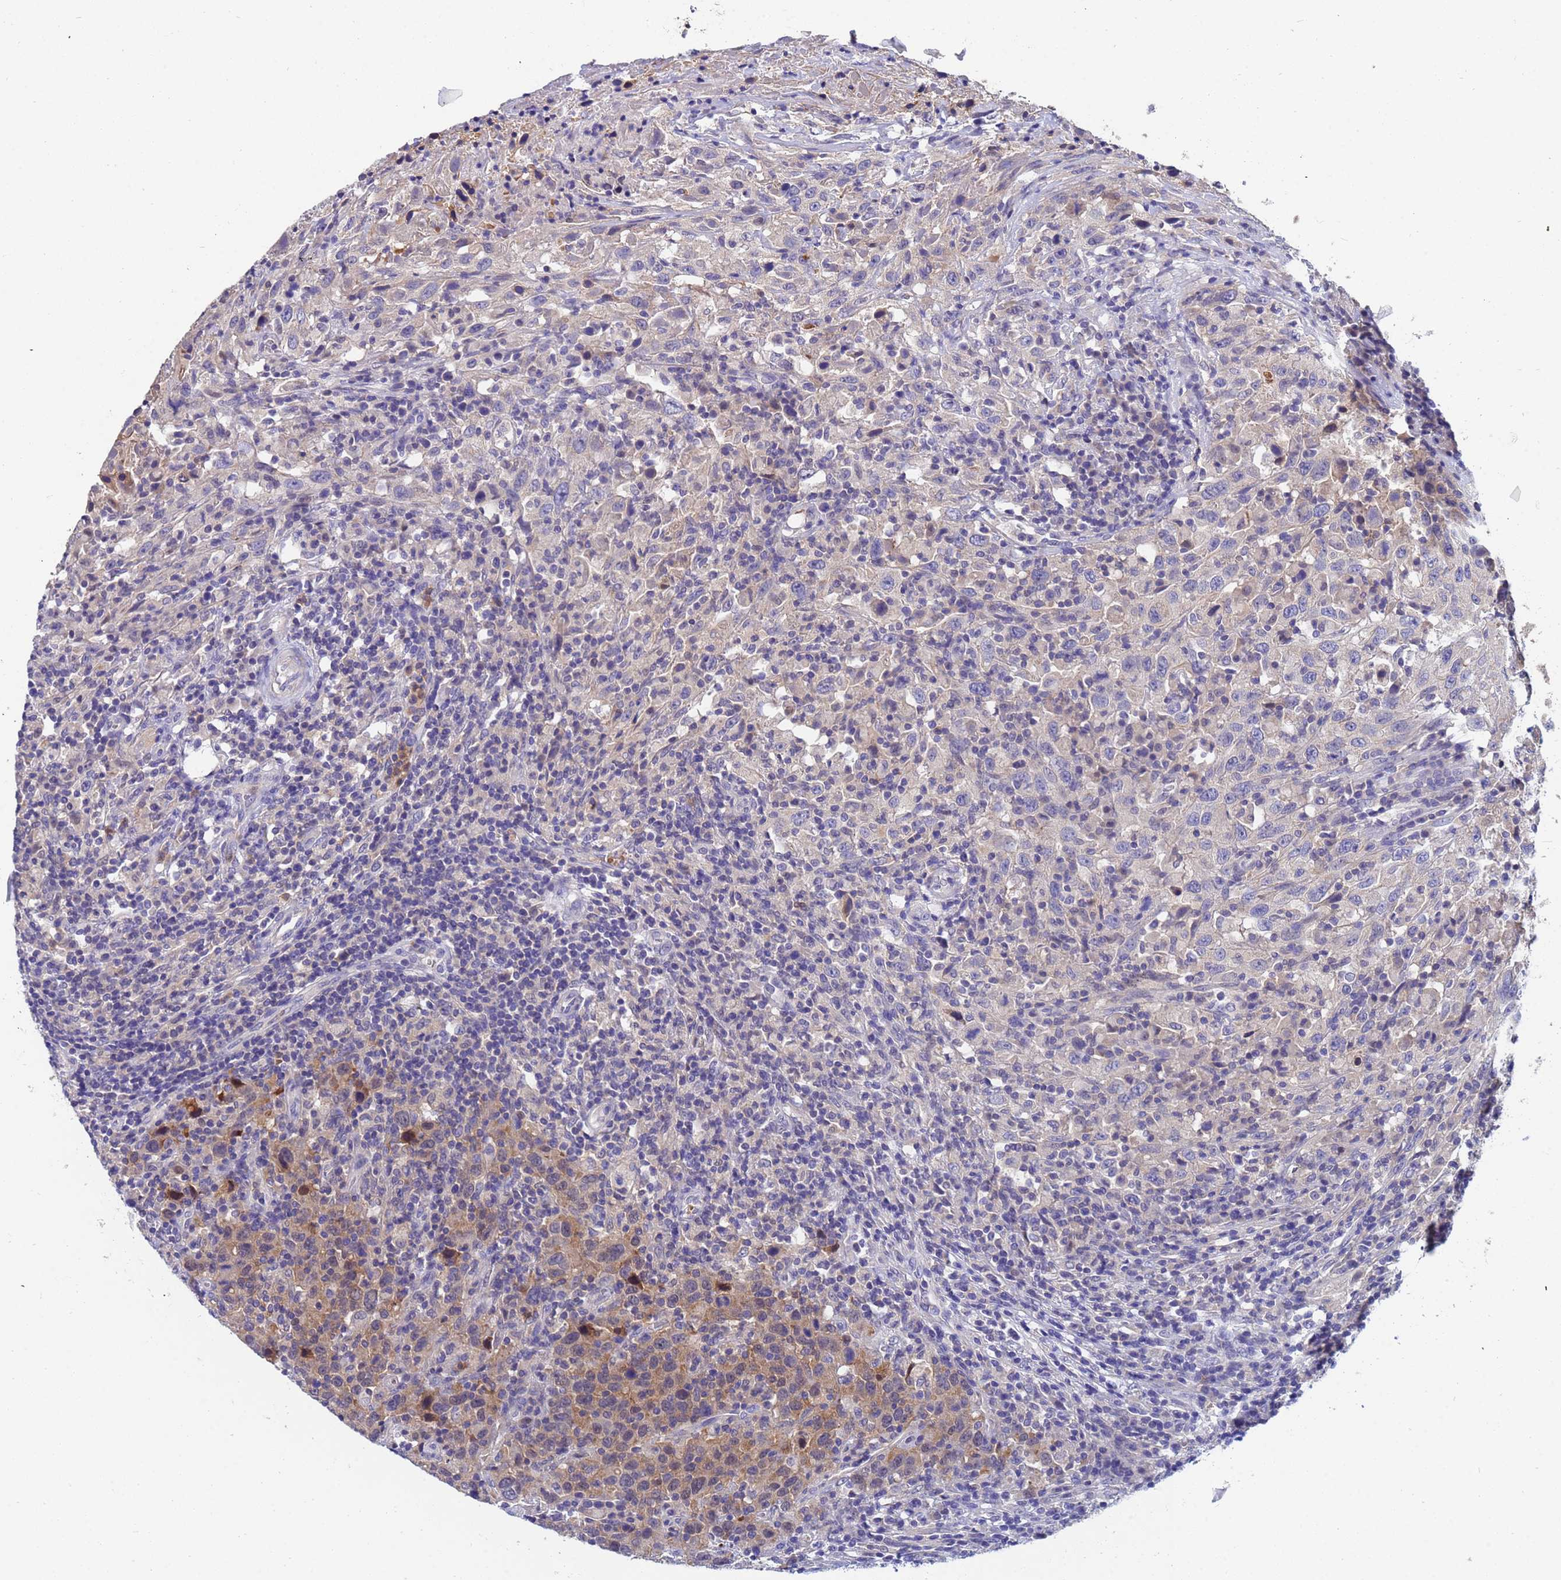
{"staining": {"intensity": "weak", "quantity": "25%-75%", "location": "cytoplasmic/membranous"}, "tissue": "urothelial cancer", "cell_type": "Tumor cells", "image_type": "cancer", "snomed": [{"axis": "morphology", "description": "Urothelial carcinoma, High grade"}, {"axis": "topography", "description": "Urinary bladder"}], "caption": "High-power microscopy captured an IHC photomicrograph of urothelial cancer, revealing weak cytoplasmic/membranous staining in approximately 25%-75% of tumor cells.", "gene": "TTLL11", "patient": {"sex": "male", "age": 61}}